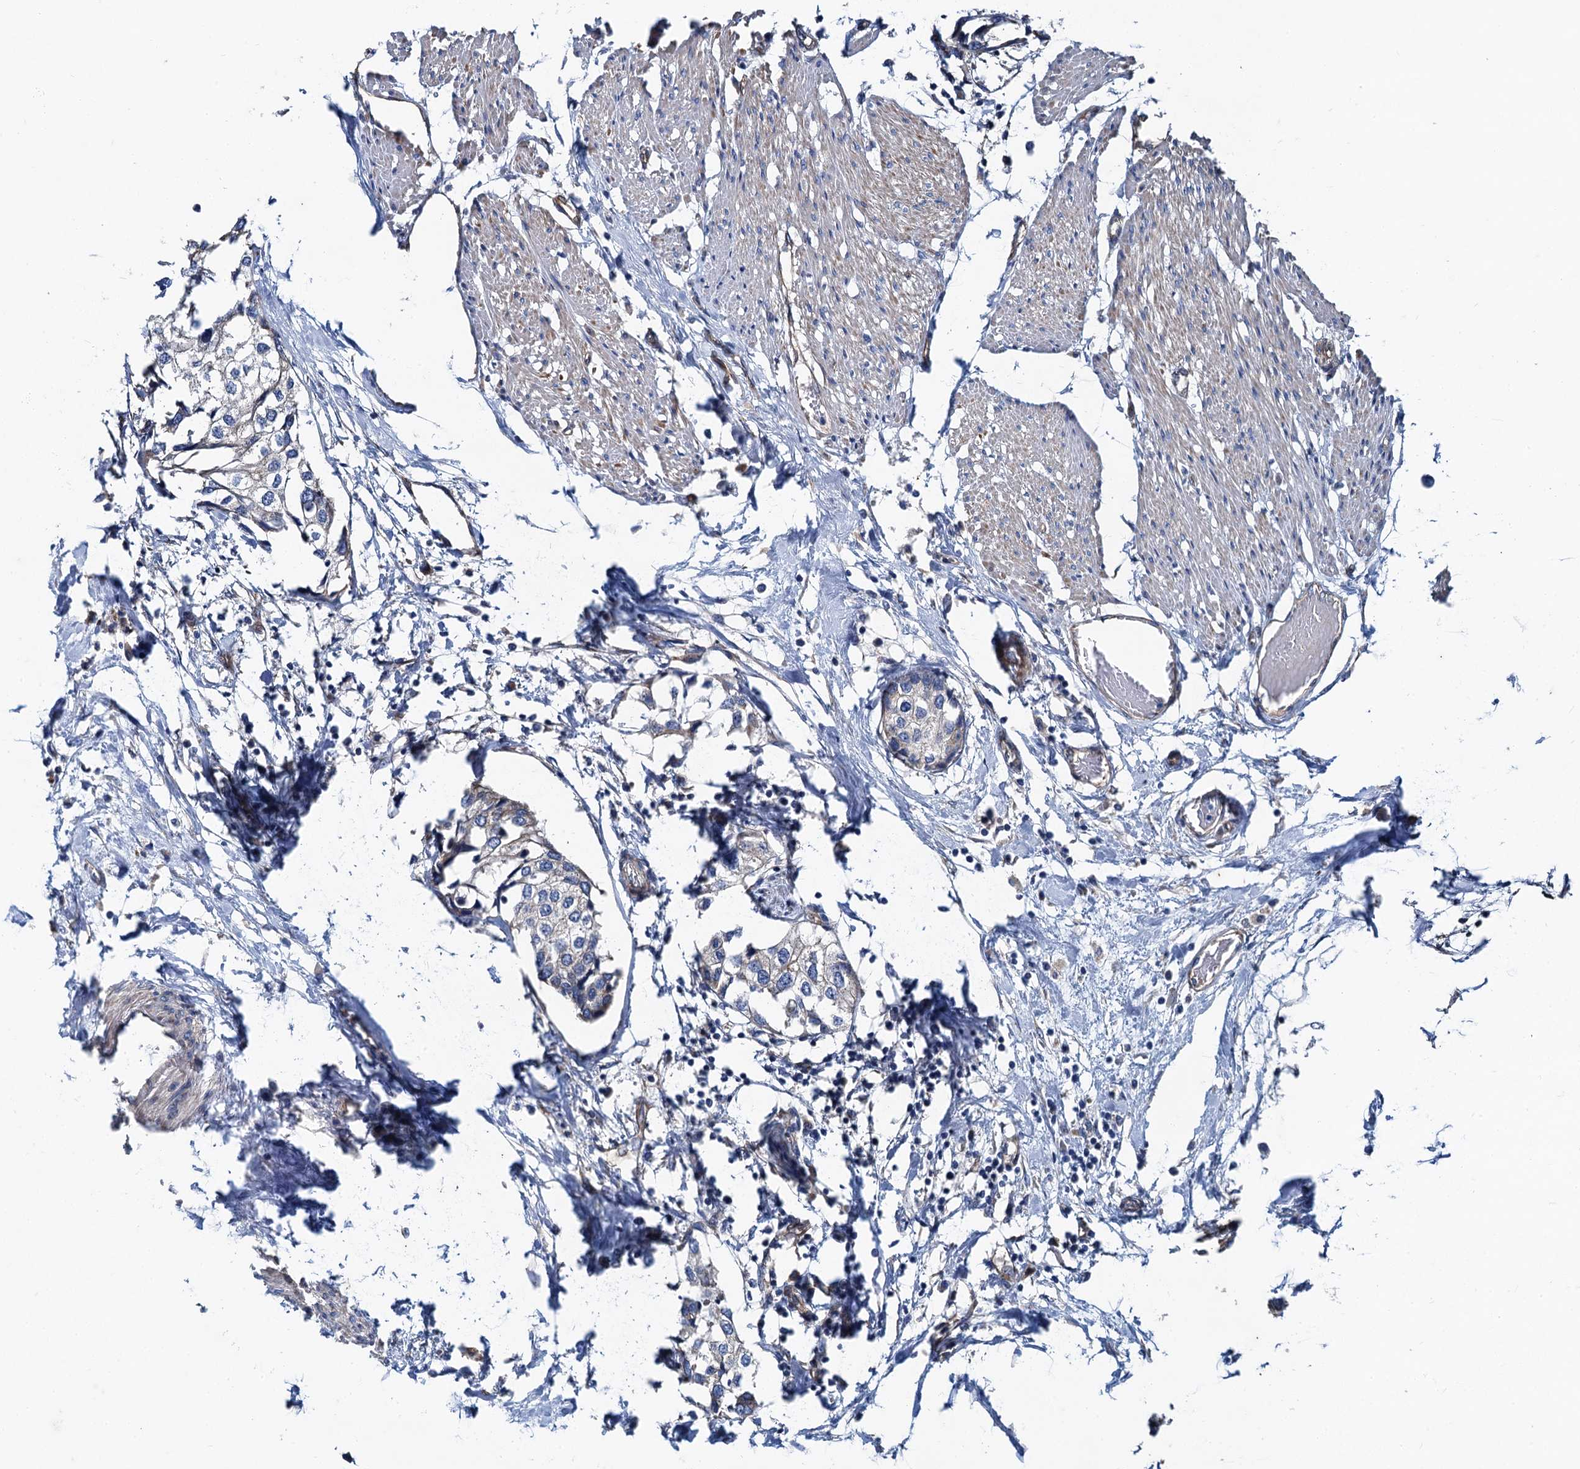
{"staining": {"intensity": "negative", "quantity": "none", "location": "none"}, "tissue": "urothelial cancer", "cell_type": "Tumor cells", "image_type": "cancer", "snomed": [{"axis": "morphology", "description": "Urothelial carcinoma, High grade"}, {"axis": "topography", "description": "Urinary bladder"}], "caption": "The photomicrograph reveals no significant positivity in tumor cells of urothelial cancer.", "gene": "NGRN", "patient": {"sex": "male", "age": 64}}